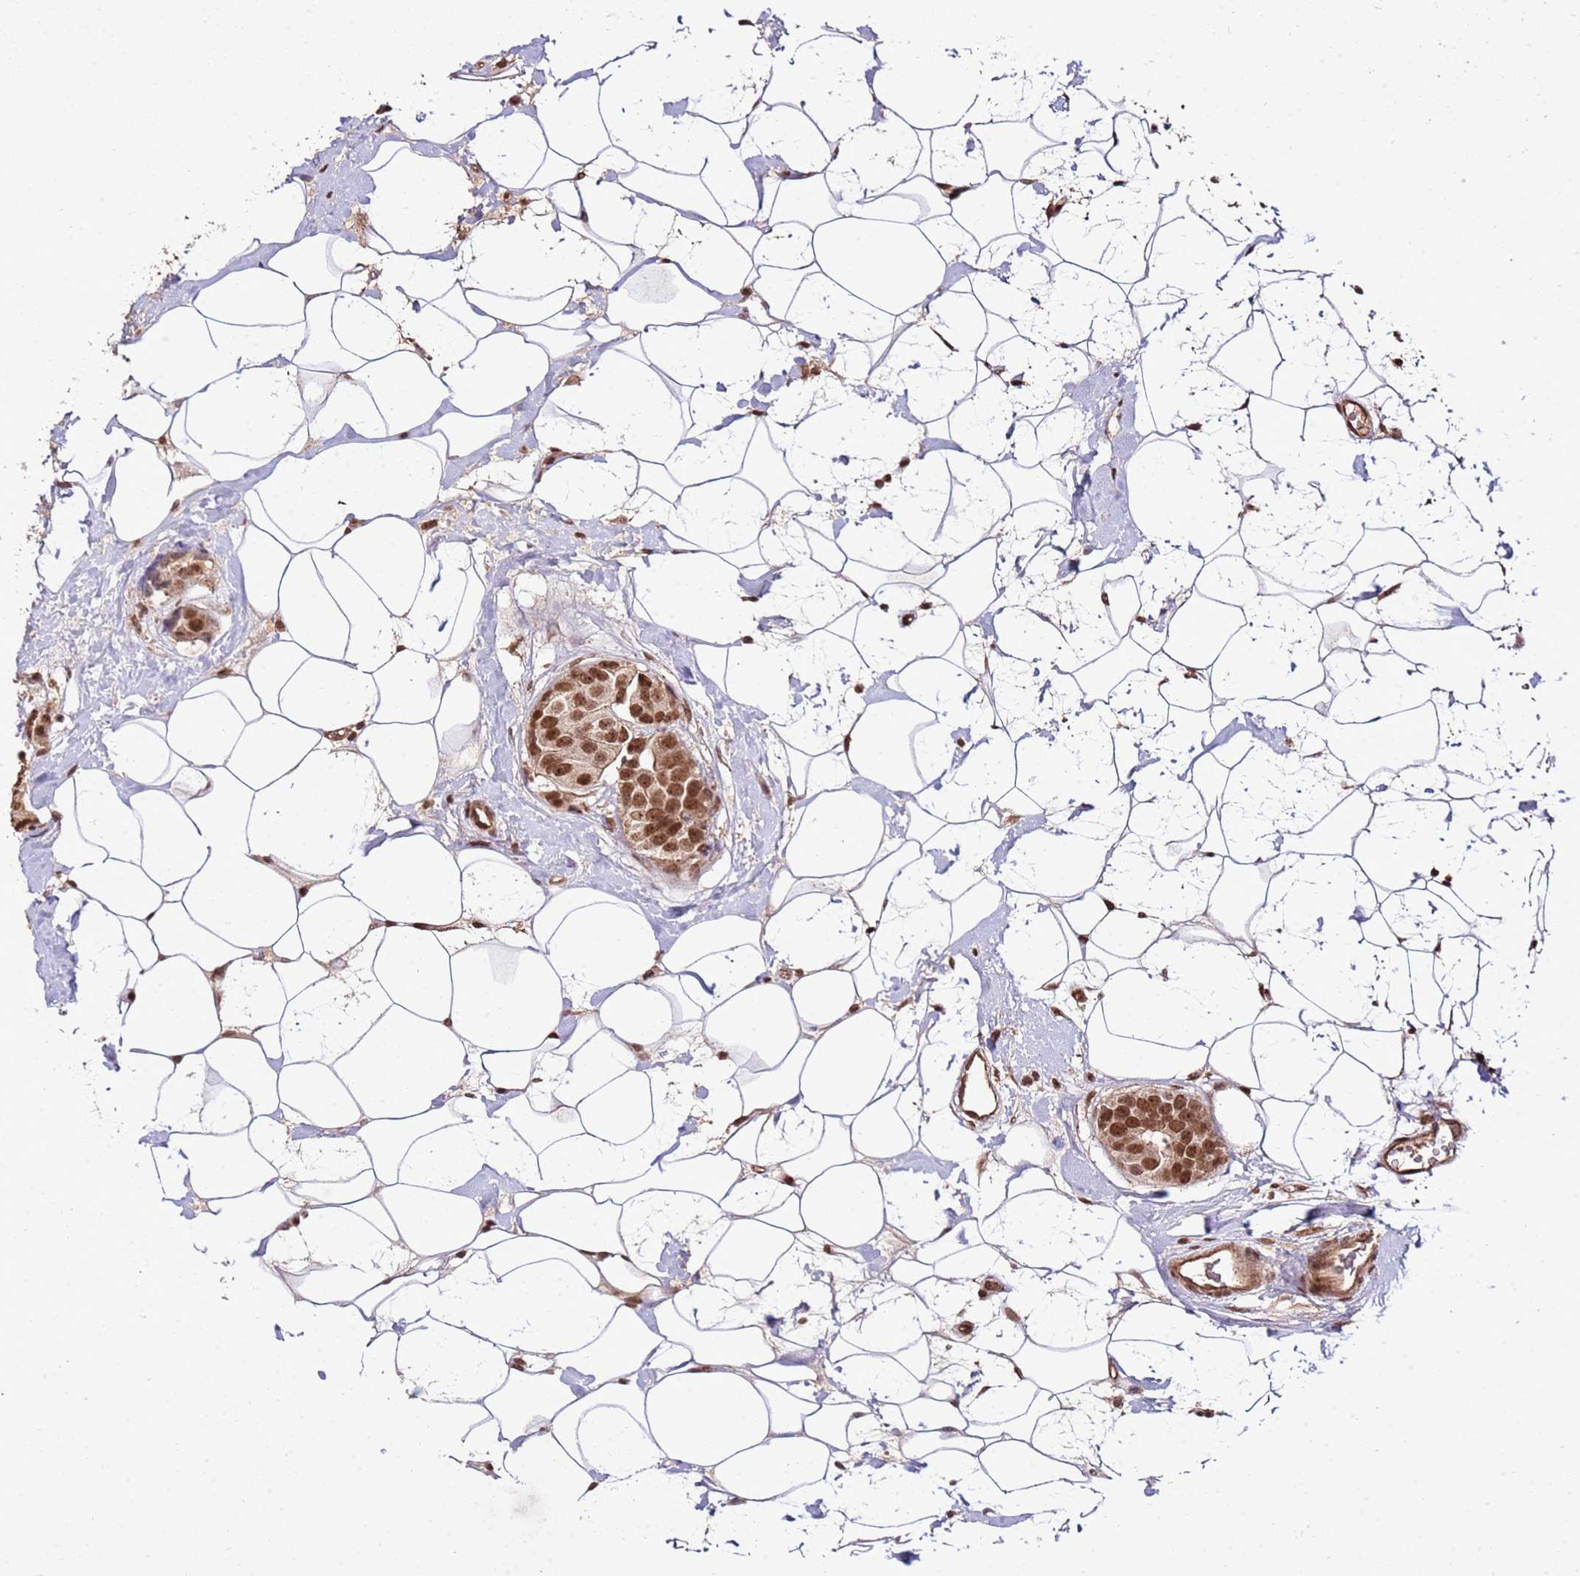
{"staining": {"intensity": "moderate", "quantity": ">75%", "location": "nuclear"}, "tissue": "breast cancer", "cell_type": "Tumor cells", "image_type": "cancer", "snomed": [{"axis": "morphology", "description": "Normal tissue, NOS"}, {"axis": "morphology", "description": "Duct carcinoma"}, {"axis": "topography", "description": "Breast"}], "caption": "There is medium levels of moderate nuclear expression in tumor cells of breast infiltrating ductal carcinoma, as demonstrated by immunohistochemical staining (brown color).", "gene": "ZBTB12", "patient": {"sex": "female", "age": 39}}